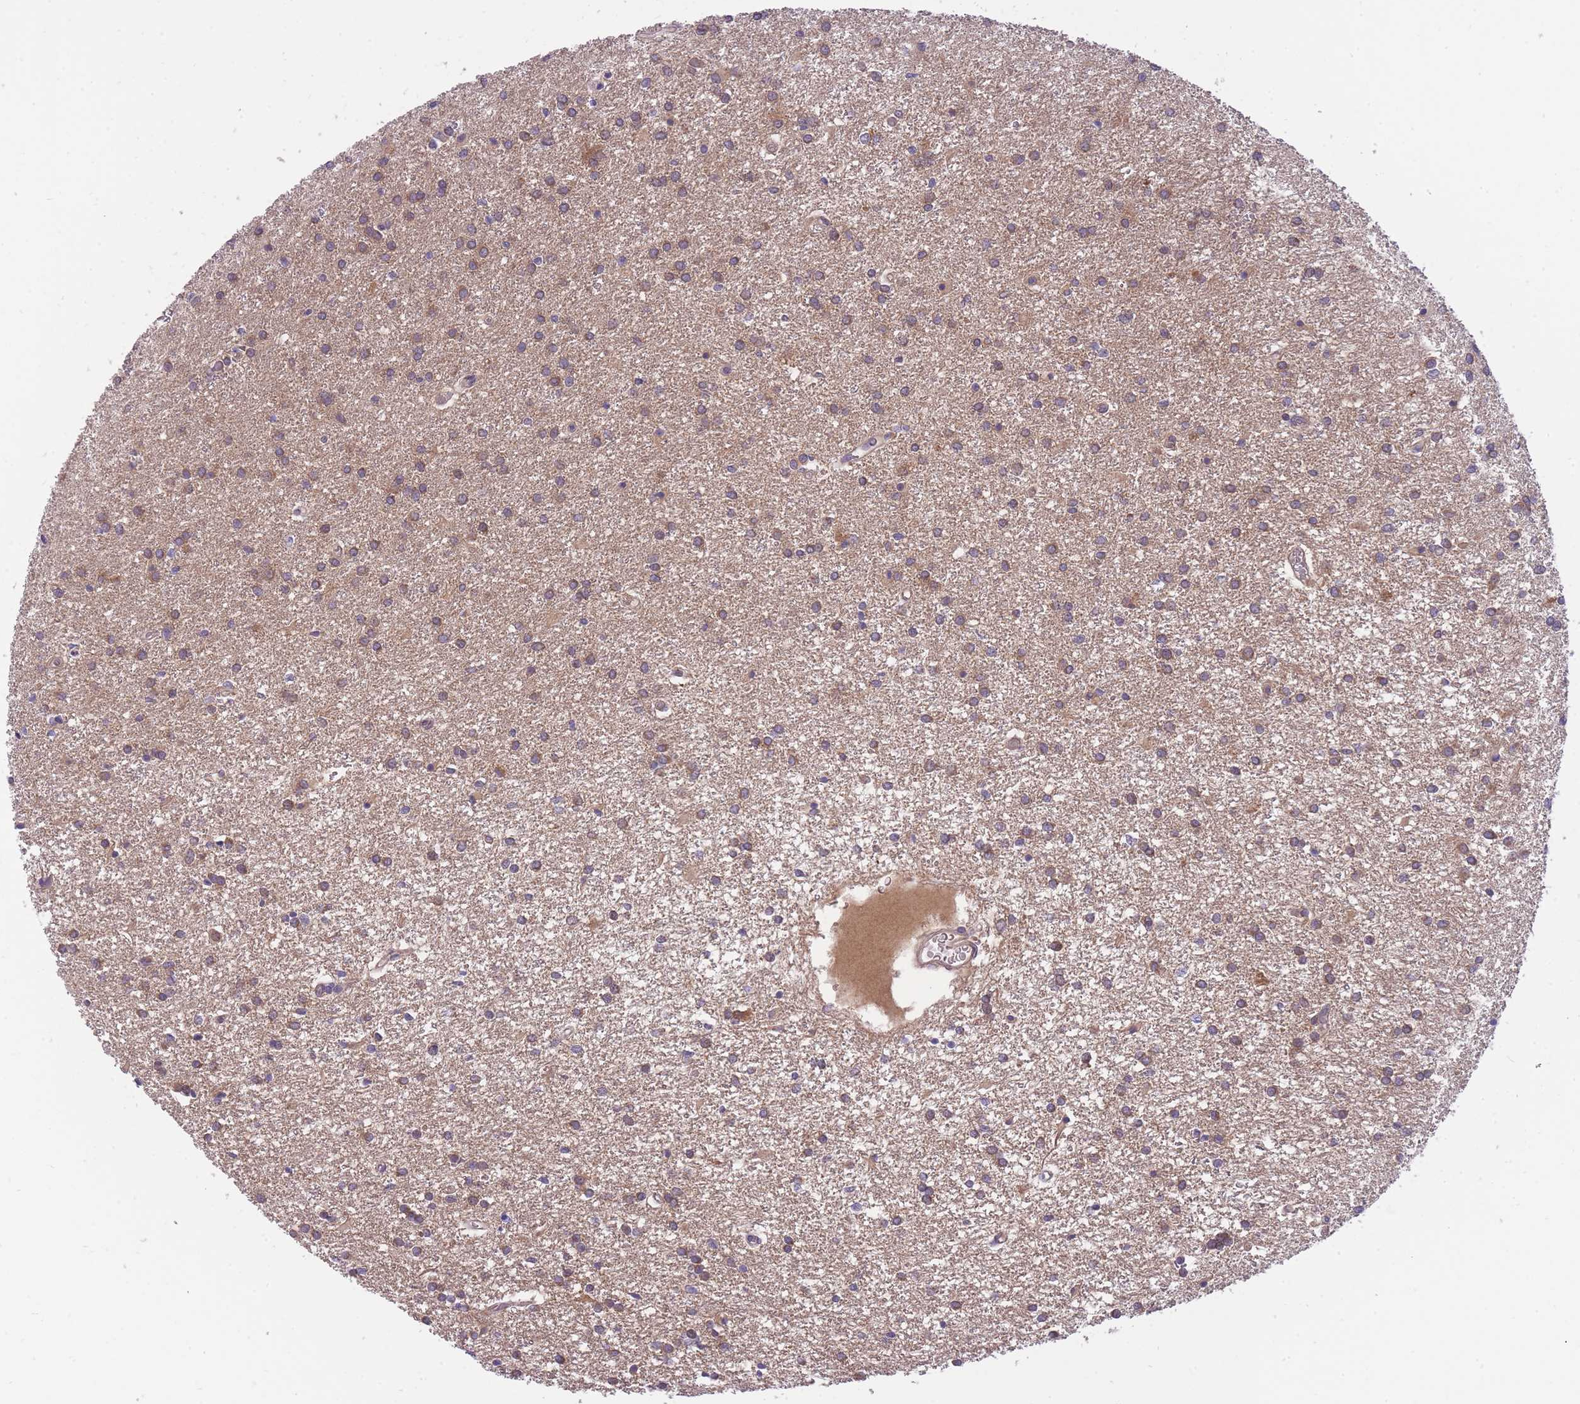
{"staining": {"intensity": "moderate", "quantity": "25%-75%", "location": "cytoplasmic/membranous"}, "tissue": "glioma", "cell_type": "Tumor cells", "image_type": "cancer", "snomed": [{"axis": "morphology", "description": "Glioma, malignant, High grade"}, {"axis": "topography", "description": "Brain"}], "caption": "There is medium levels of moderate cytoplasmic/membranous expression in tumor cells of high-grade glioma (malignant), as demonstrated by immunohistochemical staining (brown color).", "gene": "CRYGN", "patient": {"sex": "female", "age": 50}}